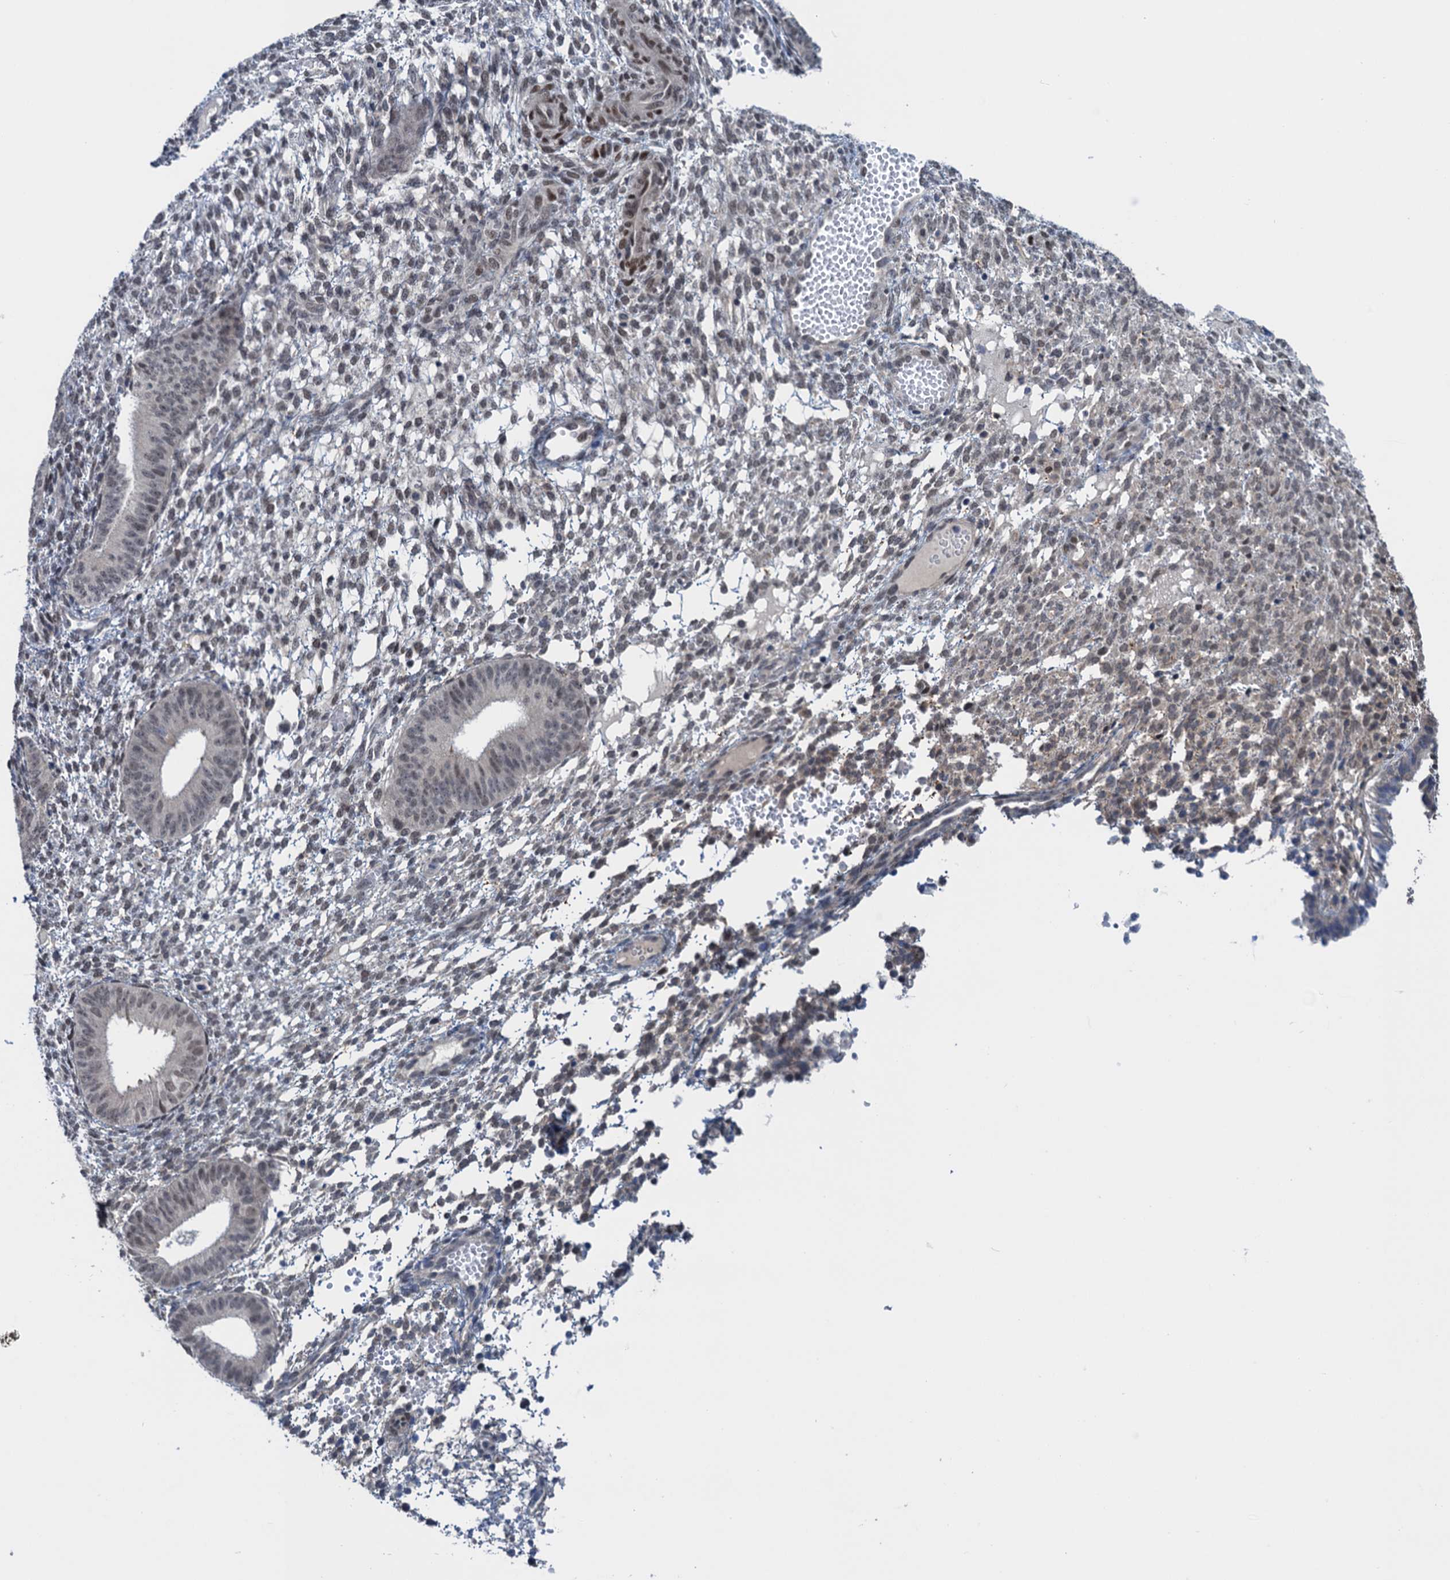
{"staining": {"intensity": "weak", "quantity": "25%-75%", "location": "nuclear"}, "tissue": "endometrium", "cell_type": "Cells in endometrial stroma", "image_type": "normal", "snomed": [{"axis": "morphology", "description": "Normal tissue, NOS"}, {"axis": "topography", "description": "Endometrium"}], "caption": "Weak nuclear expression for a protein is seen in approximately 25%-75% of cells in endometrial stroma of normal endometrium using IHC.", "gene": "SAE1", "patient": {"sex": "female", "age": 49}}